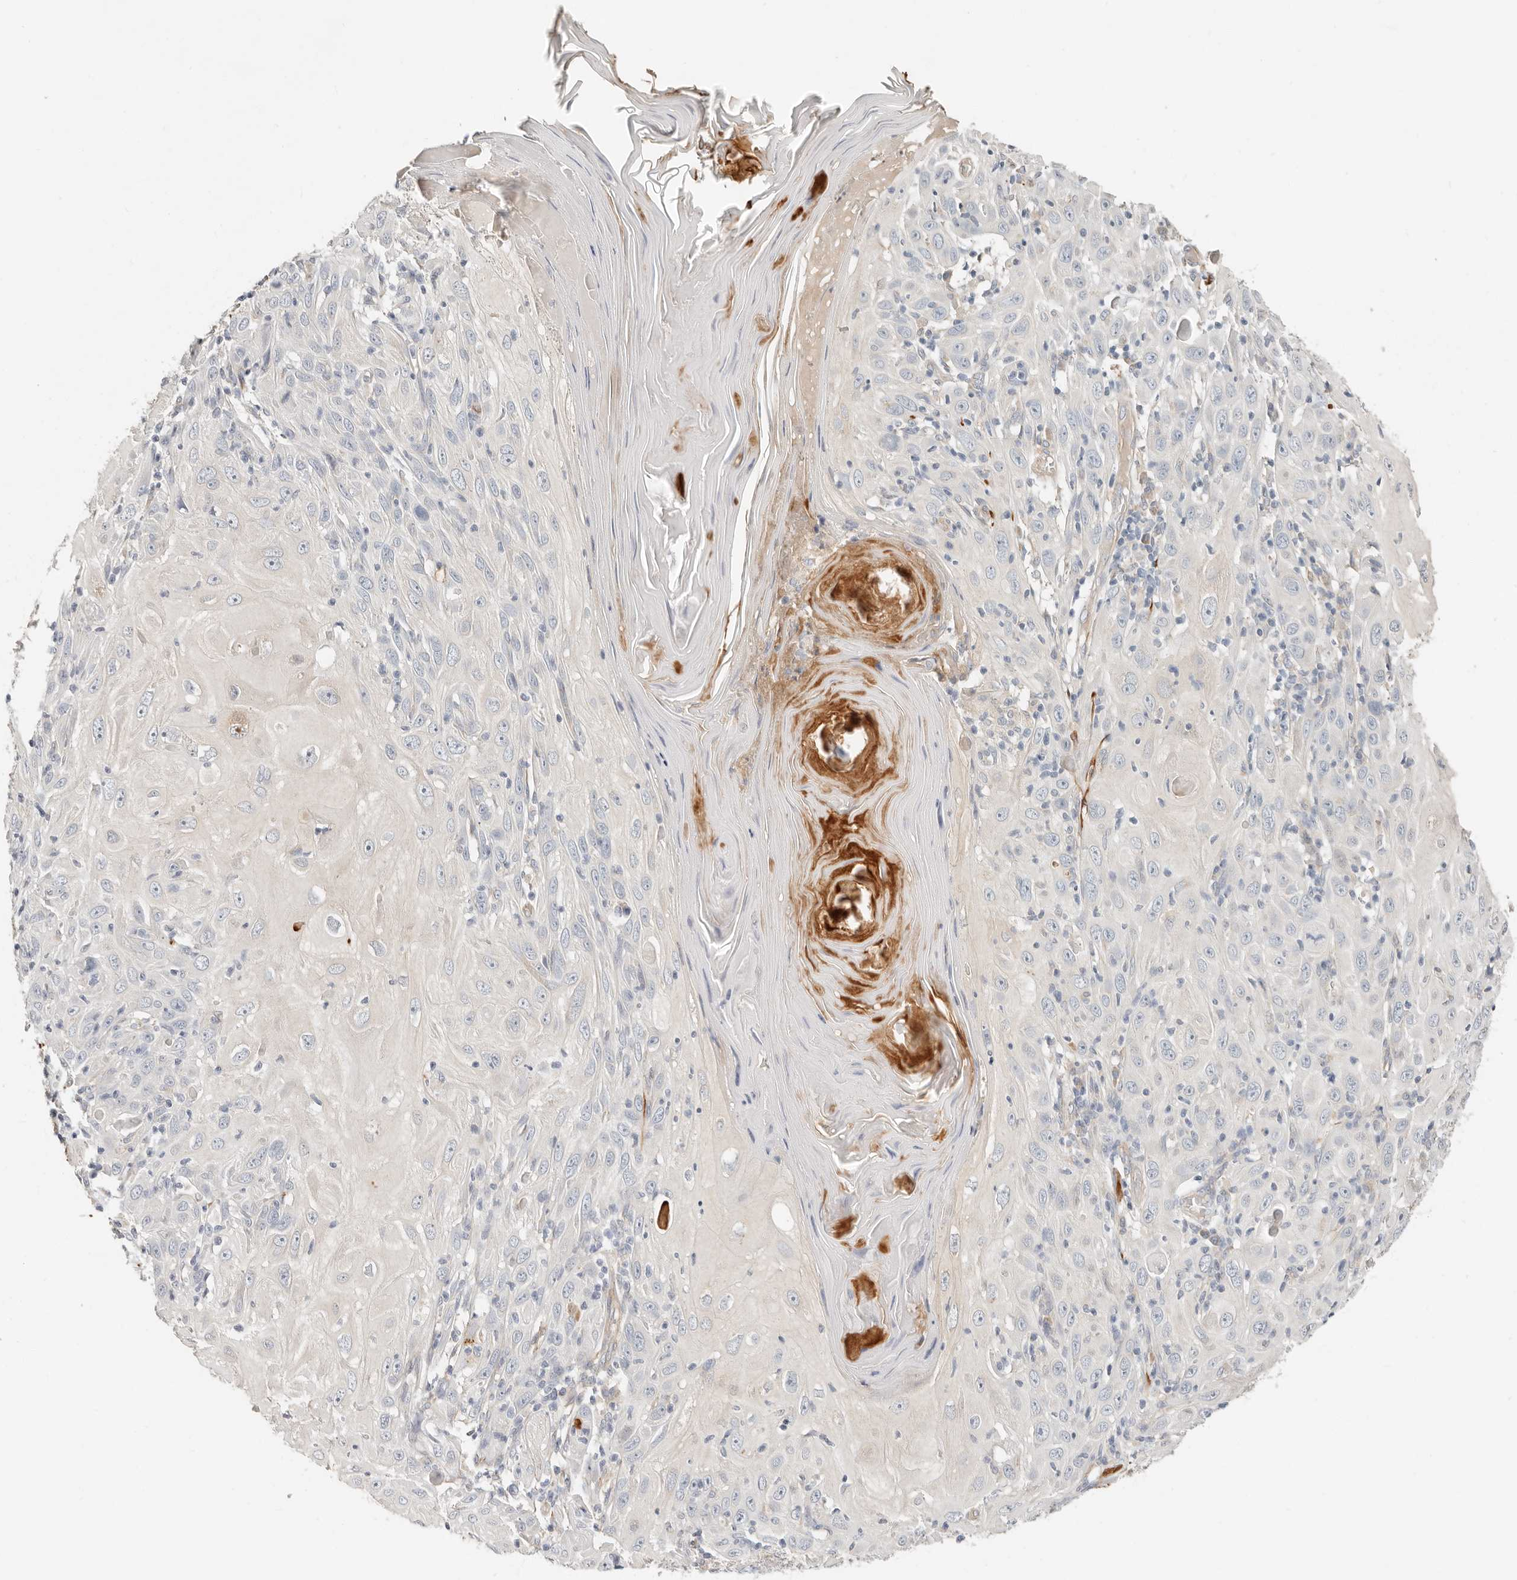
{"staining": {"intensity": "negative", "quantity": "none", "location": "none"}, "tissue": "skin cancer", "cell_type": "Tumor cells", "image_type": "cancer", "snomed": [{"axis": "morphology", "description": "Squamous cell carcinoma, NOS"}, {"axis": "topography", "description": "Skin"}], "caption": "Immunohistochemical staining of human skin squamous cell carcinoma displays no significant positivity in tumor cells.", "gene": "SPRING1", "patient": {"sex": "female", "age": 88}}